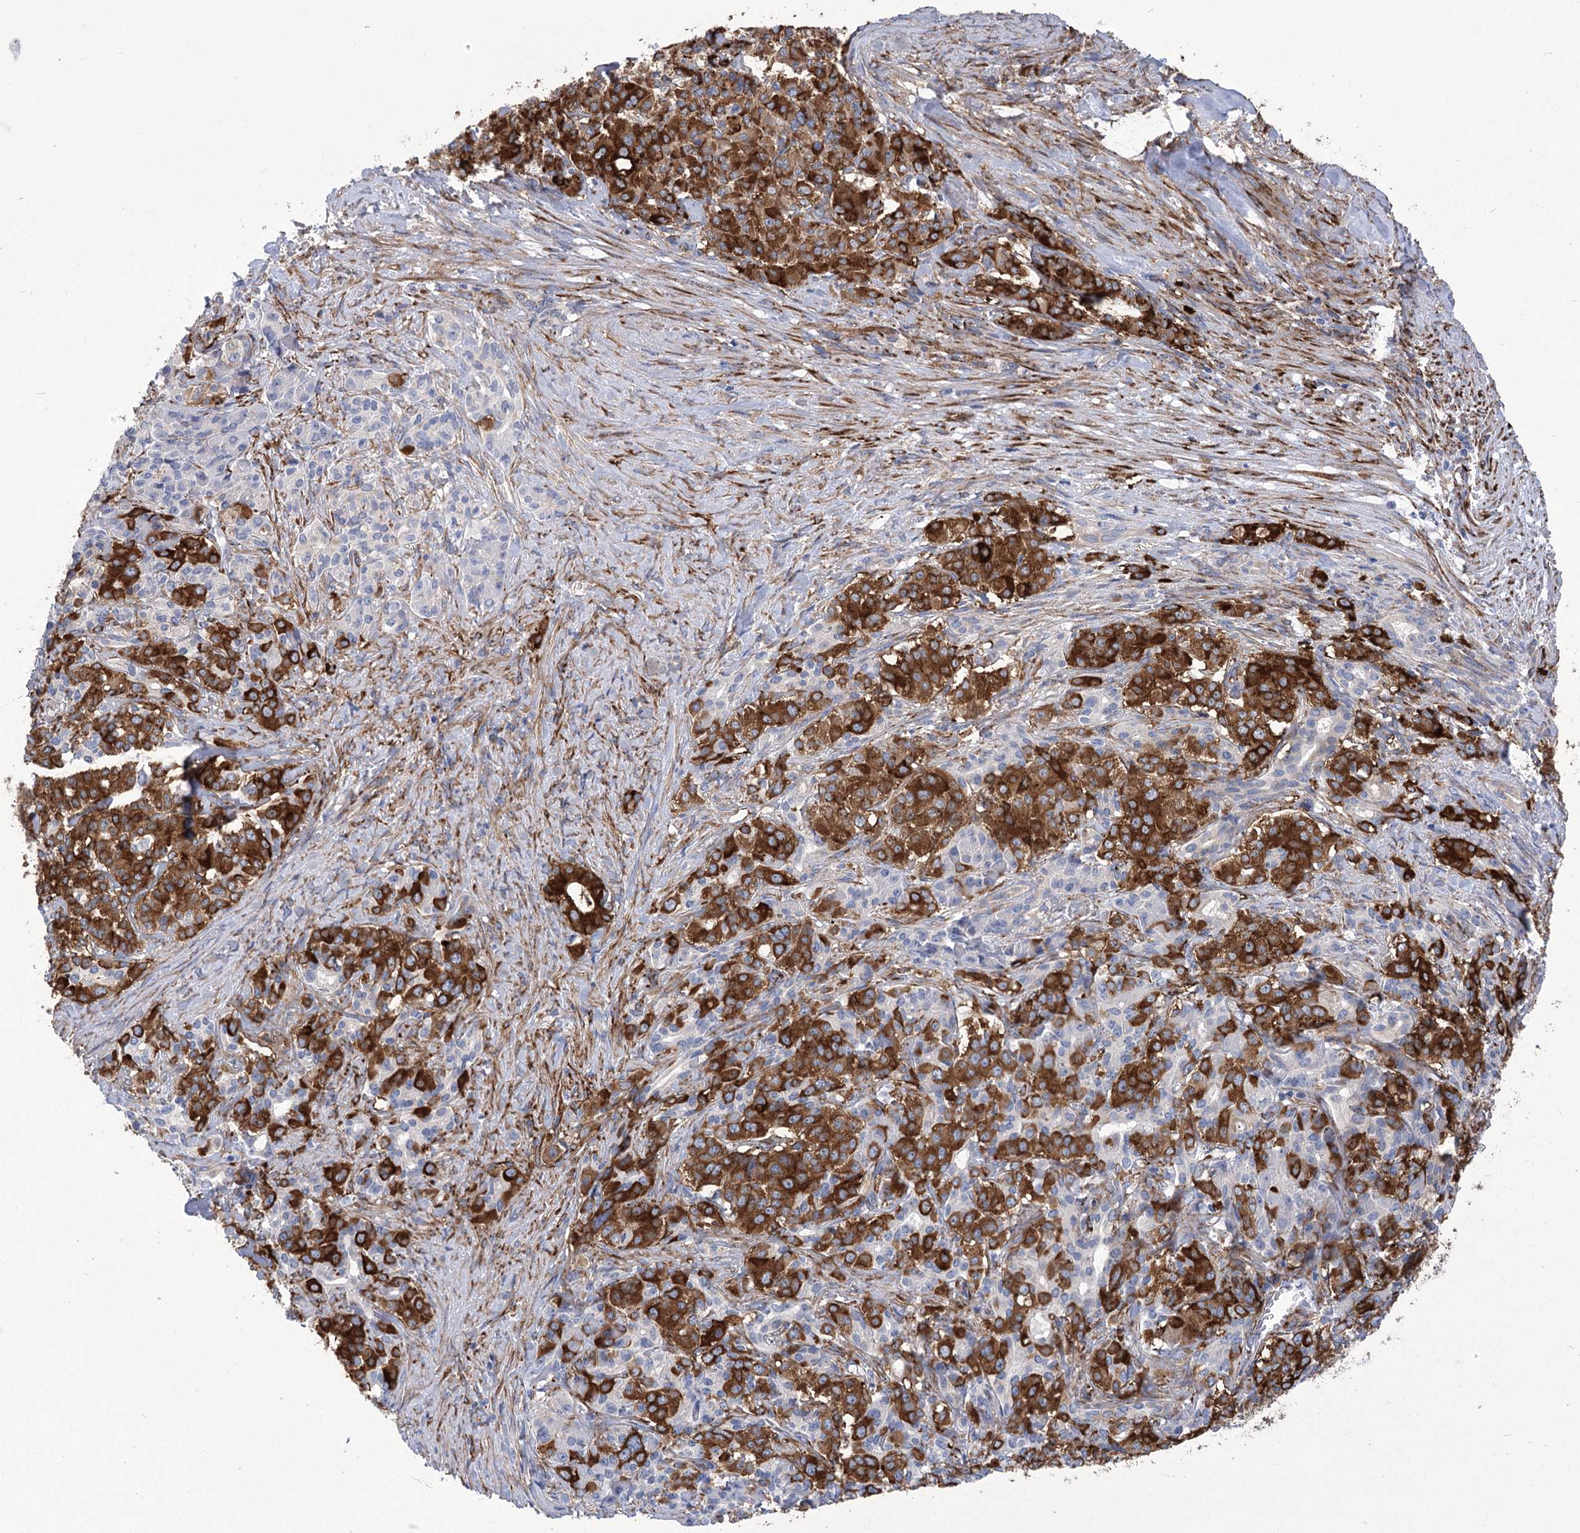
{"staining": {"intensity": "strong", "quantity": "25%-75%", "location": "cytoplasmic/membranous"}, "tissue": "pancreatic cancer", "cell_type": "Tumor cells", "image_type": "cancer", "snomed": [{"axis": "morphology", "description": "Adenocarcinoma, NOS"}, {"axis": "topography", "description": "Pancreas"}], "caption": "Immunohistochemistry of pancreatic cancer displays high levels of strong cytoplasmic/membranous staining in approximately 25%-75% of tumor cells. (DAB = brown stain, brightfield microscopy at high magnification).", "gene": "ANGPTL3", "patient": {"sex": "female", "age": 74}}